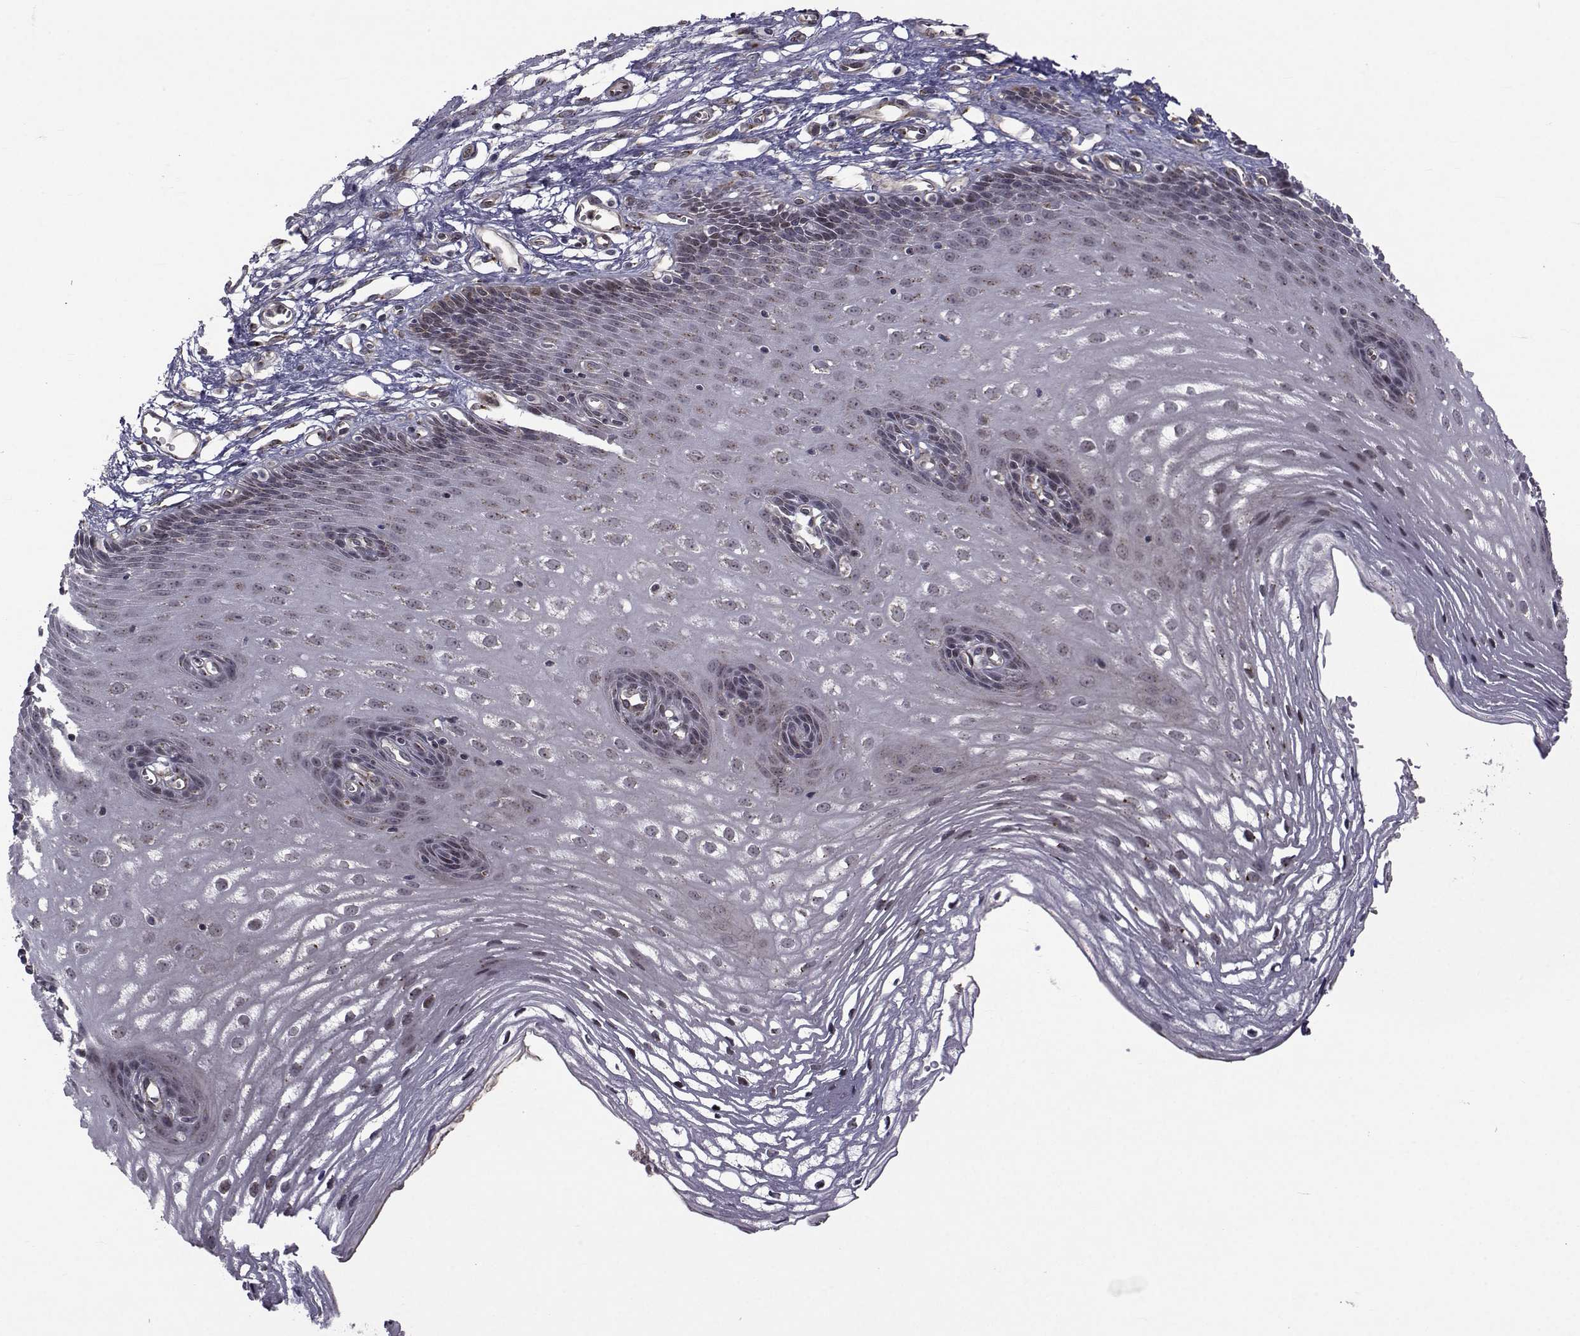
{"staining": {"intensity": "negative", "quantity": "none", "location": "none"}, "tissue": "esophagus", "cell_type": "Squamous epithelial cells", "image_type": "normal", "snomed": [{"axis": "morphology", "description": "Normal tissue, NOS"}, {"axis": "topography", "description": "Esophagus"}], "caption": "Human esophagus stained for a protein using immunohistochemistry (IHC) reveals no positivity in squamous epithelial cells.", "gene": "ATP6V1C2", "patient": {"sex": "male", "age": 72}}